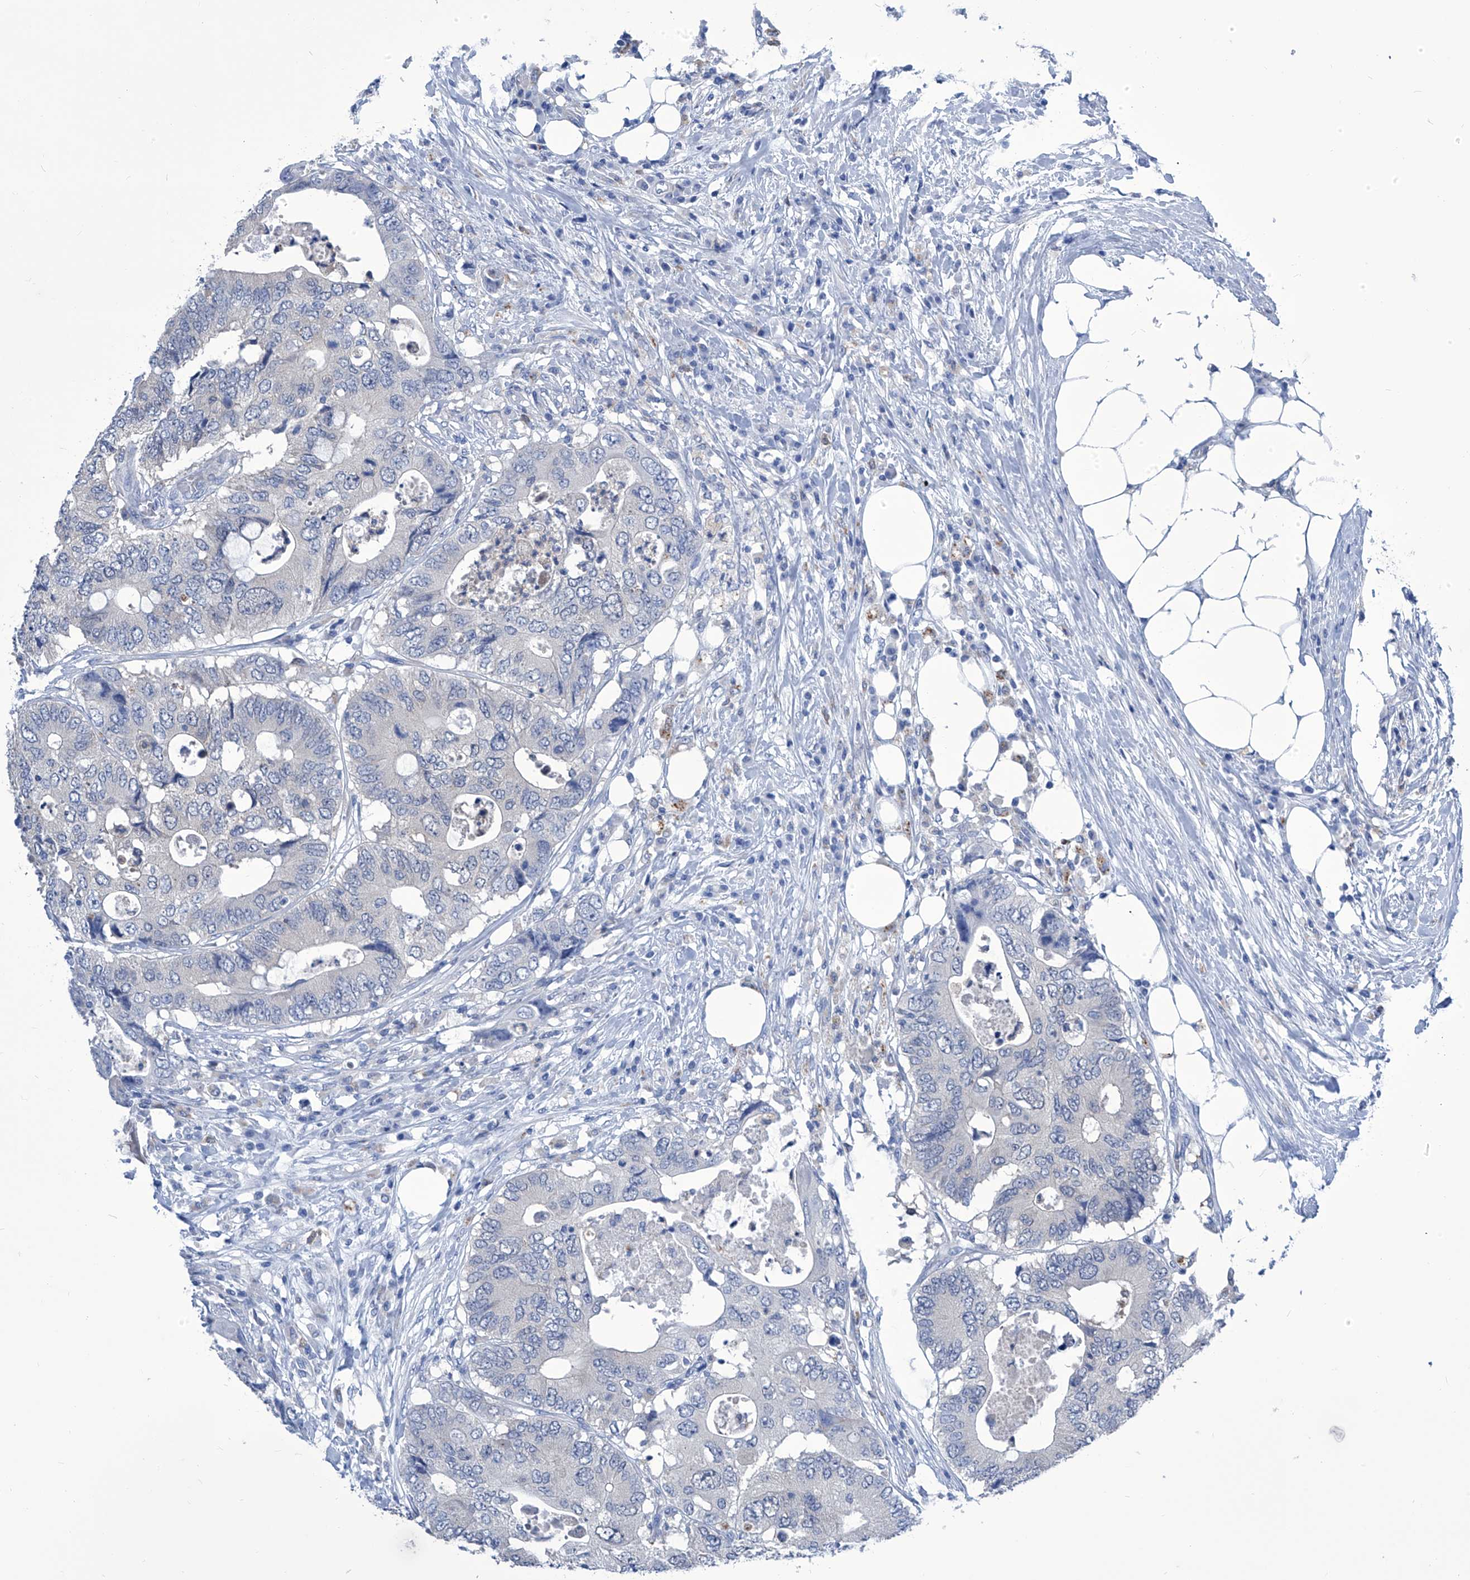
{"staining": {"intensity": "negative", "quantity": "none", "location": "none"}, "tissue": "colorectal cancer", "cell_type": "Tumor cells", "image_type": "cancer", "snomed": [{"axis": "morphology", "description": "Adenocarcinoma, NOS"}, {"axis": "topography", "description": "Colon"}], "caption": "The IHC image has no significant staining in tumor cells of colorectal cancer (adenocarcinoma) tissue.", "gene": "IMPA2", "patient": {"sex": "male", "age": 71}}